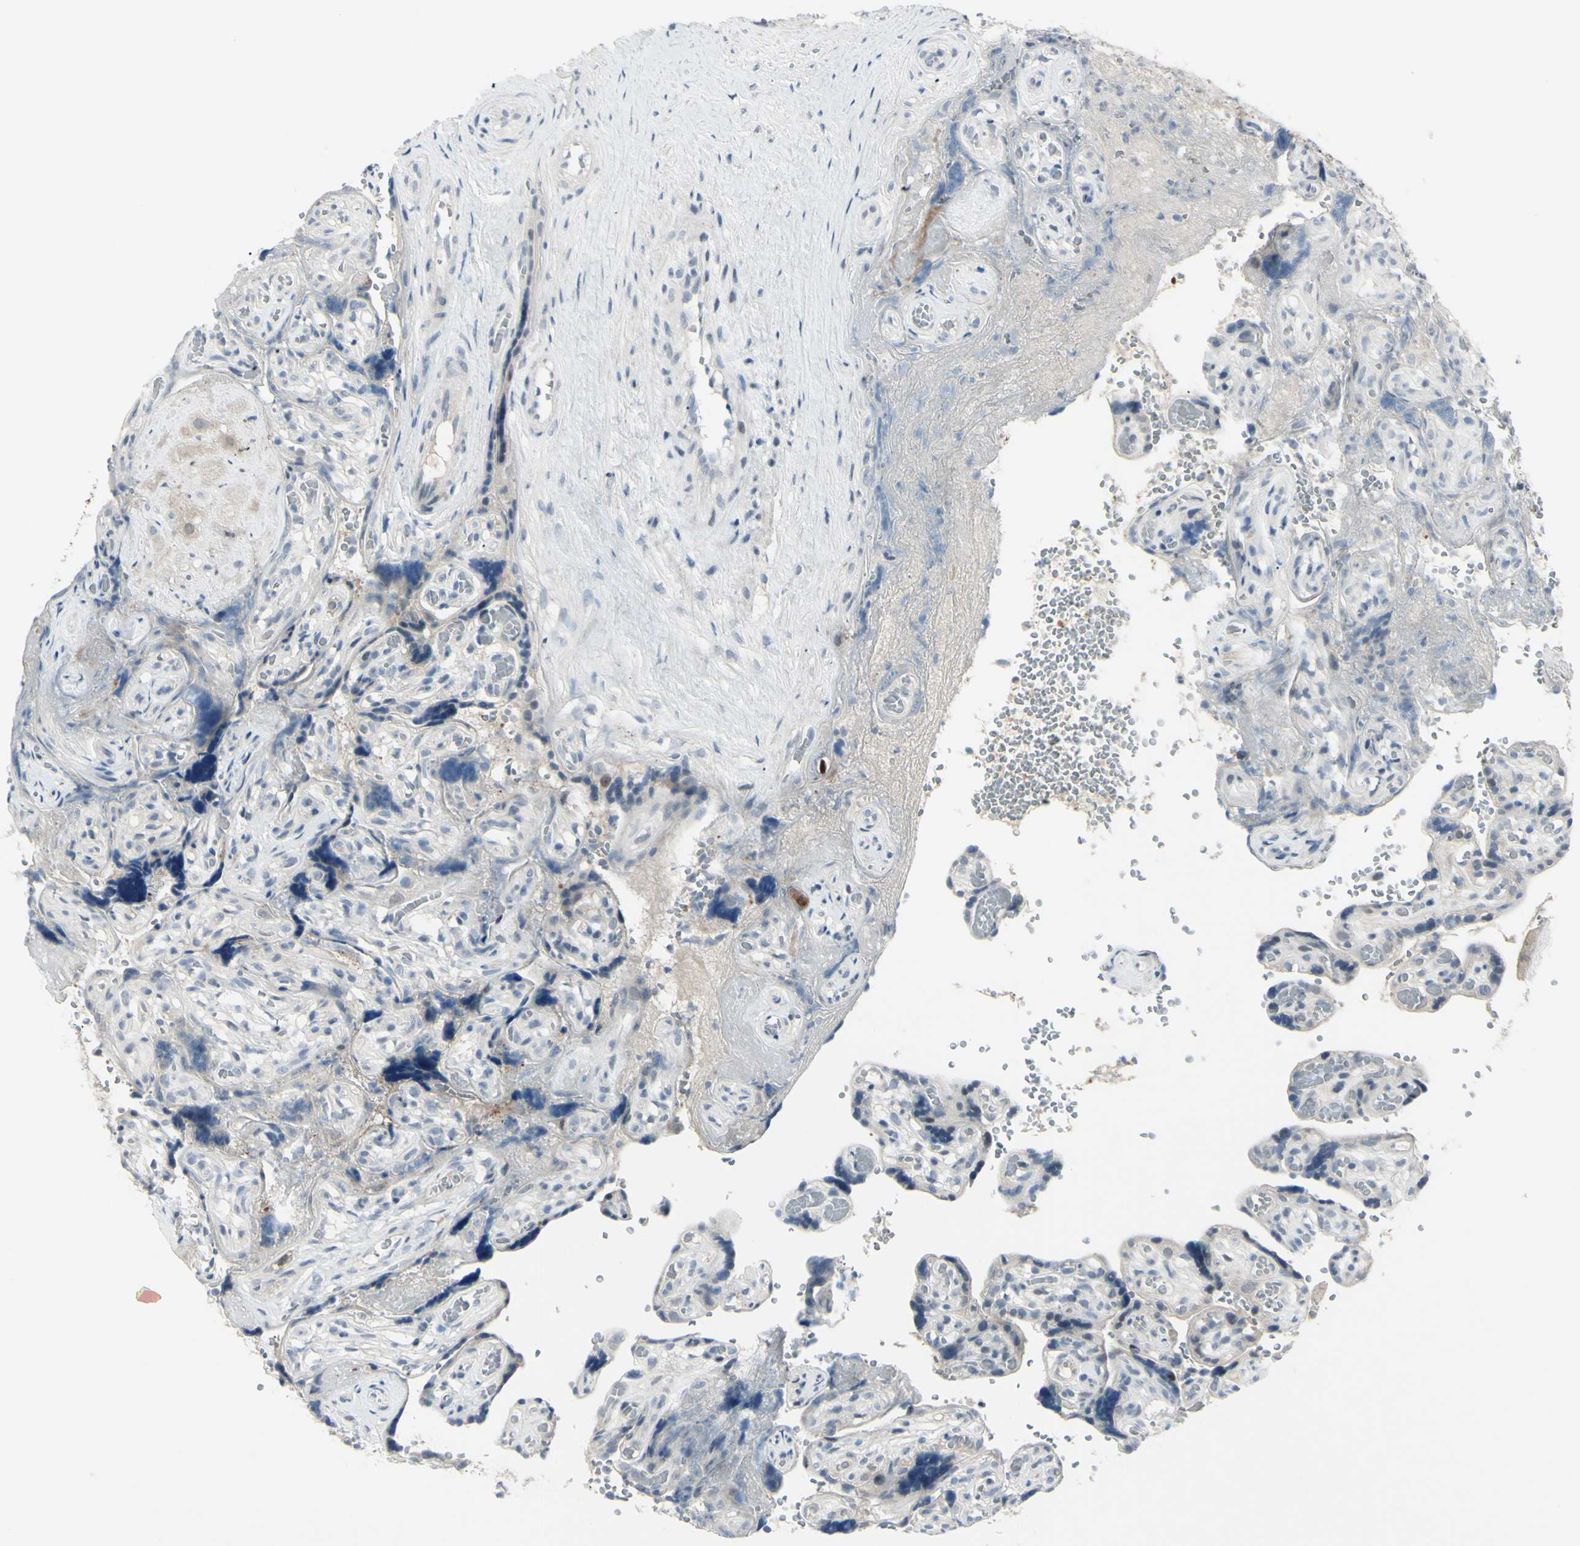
{"staining": {"intensity": "moderate", "quantity": "25%-75%", "location": "cytoplasmic/membranous"}, "tissue": "placenta", "cell_type": "Trophoblastic cells", "image_type": "normal", "snomed": [{"axis": "morphology", "description": "Normal tissue, NOS"}, {"axis": "topography", "description": "Placenta"}], "caption": "A micrograph of placenta stained for a protein demonstrates moderate cytoplasmic/membranous brown staining in trophoblastic cells.", "gene": "ETNK1", "patient": {"sex": "female", "age": 30}}